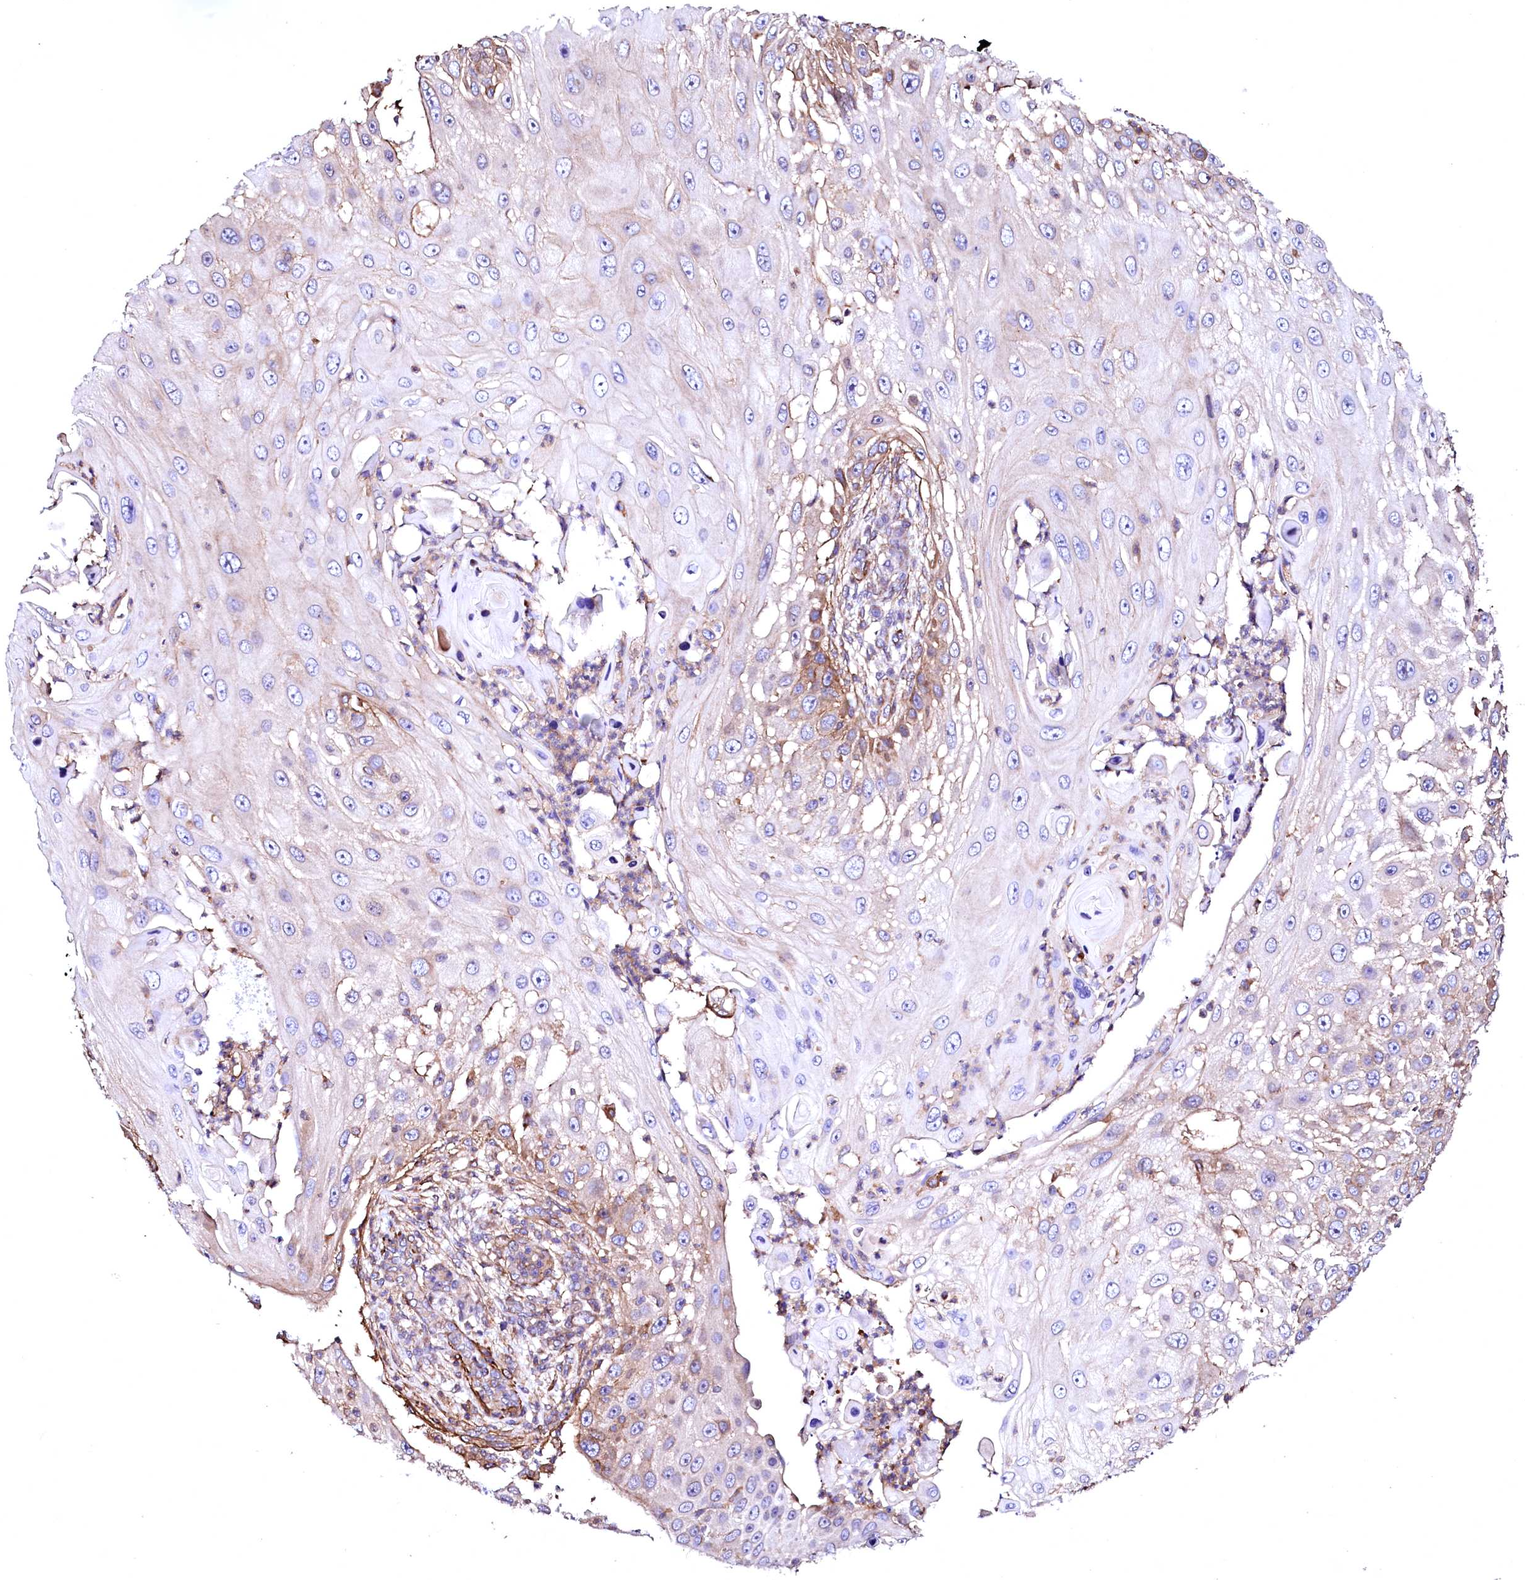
{"staining": {"intensity": "moderate", "quantity": "<25%", "location": "cytoplasmic/membranous"}, "tissue": "skin cancer", "cell_type": "Tumor cells", "image_type": "cancer", "snomed": [{"axis": "morphology", "description": "Squamous cell carcinoma, NOS"}, {"axis": "topography", "description": "Skin"}], "caption": "High-power microscopy captured an immunohistochemistry histopathology image of skin cancer, revealing moderate cytoplasmic/membranous positivity in about <25% of tumor cells.", "gene": "GPR176", "patient": {"sex": "female", "age": 44}}